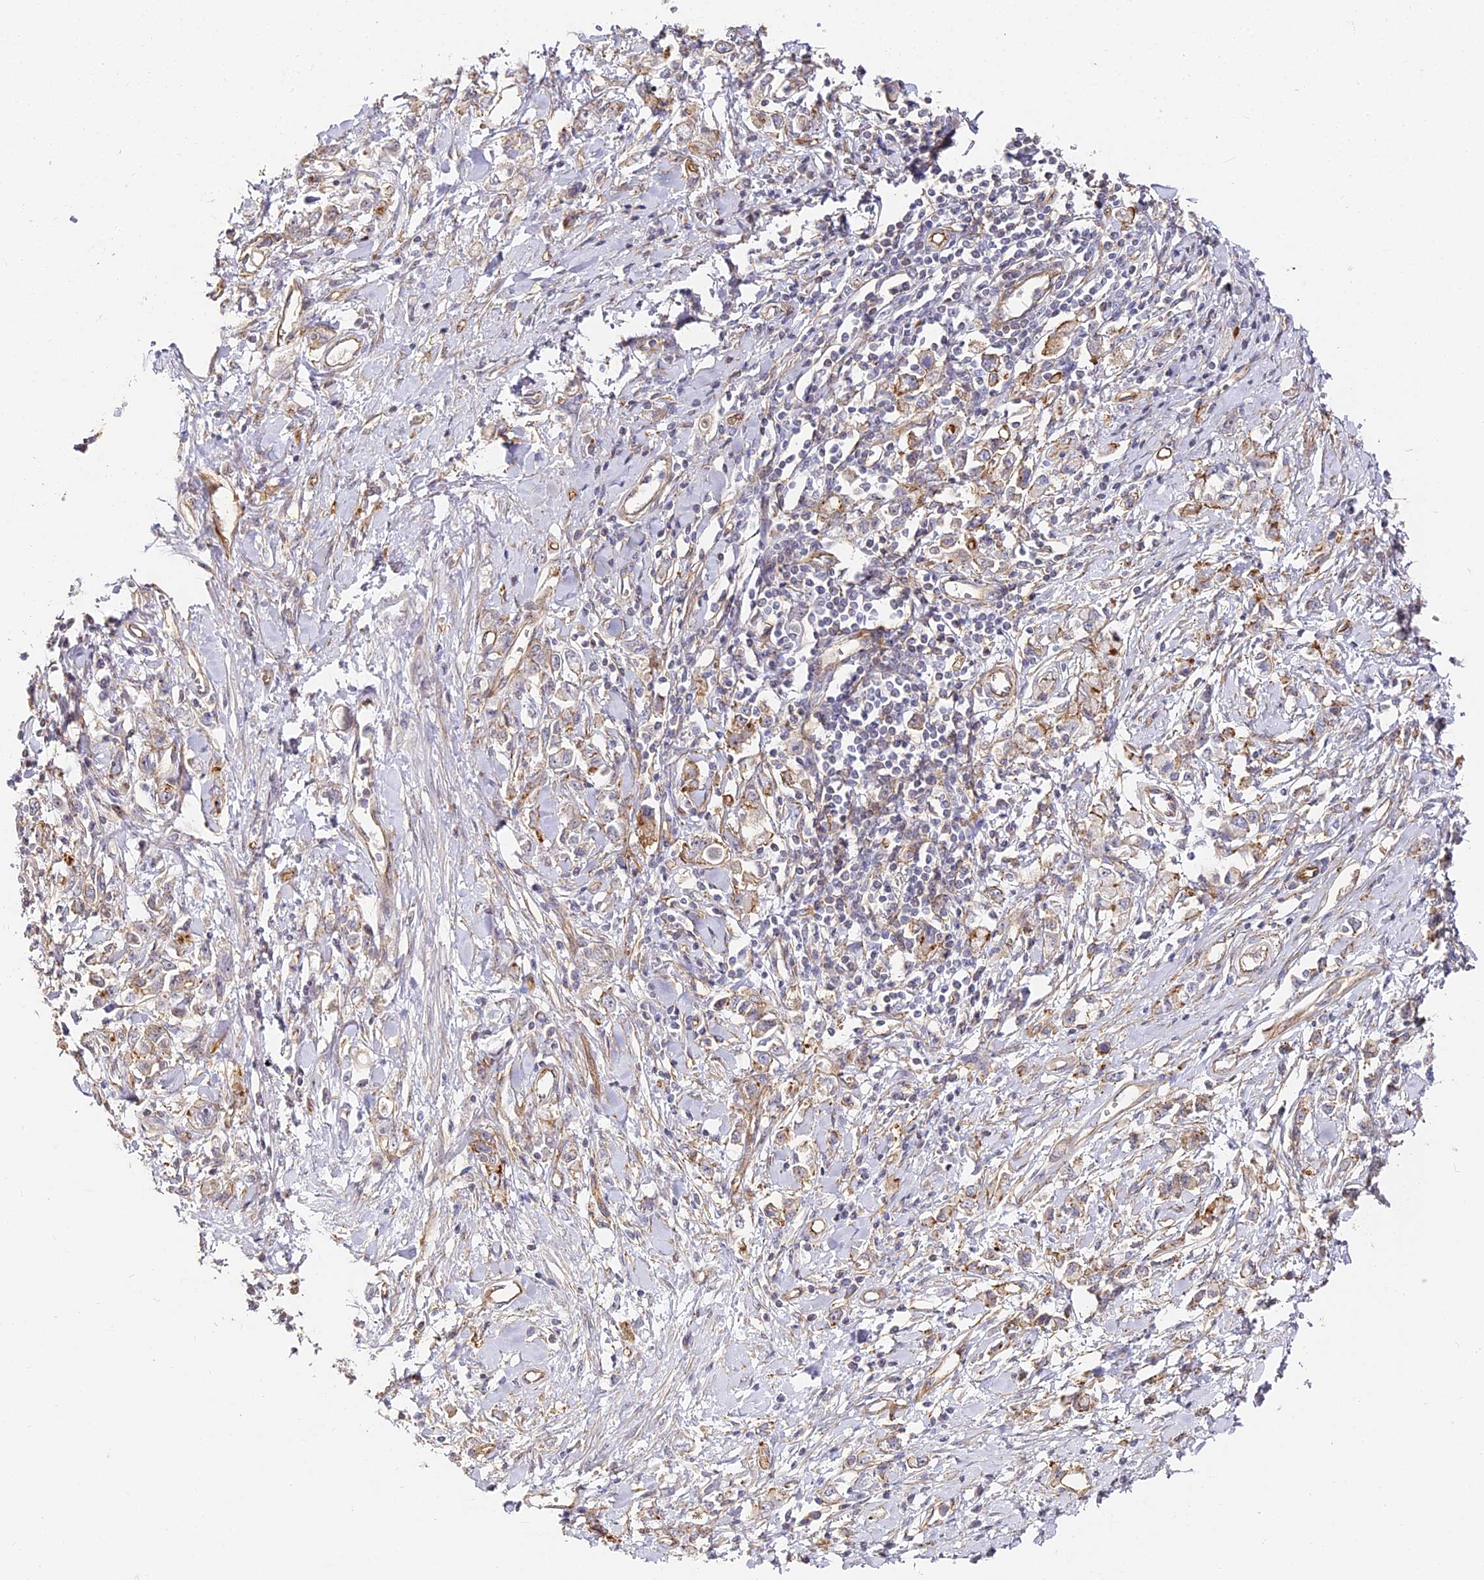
{"staining": {"intensity": "negative", "quantity": "none", "location": "none"}, "tissue": "stomach cancer", "cell_type": "Tumor cells", "image_type": "cancer", "snomed": [{"axis": "morphology", "description": "Adenocarcinoma, NOS"}, {"axis": "topography", "description": "Stomach"}], "caption": "Immunohistochemistry image of neoplastic tissue: stomach cancer (adenocarcinoma) stained with DAB (3,3'-diaminobenzidine) demonstrates no significant protein positivity in tumor cells.", "gene": "CCDC30", "patient": {"sex": "female", "age": 76}}